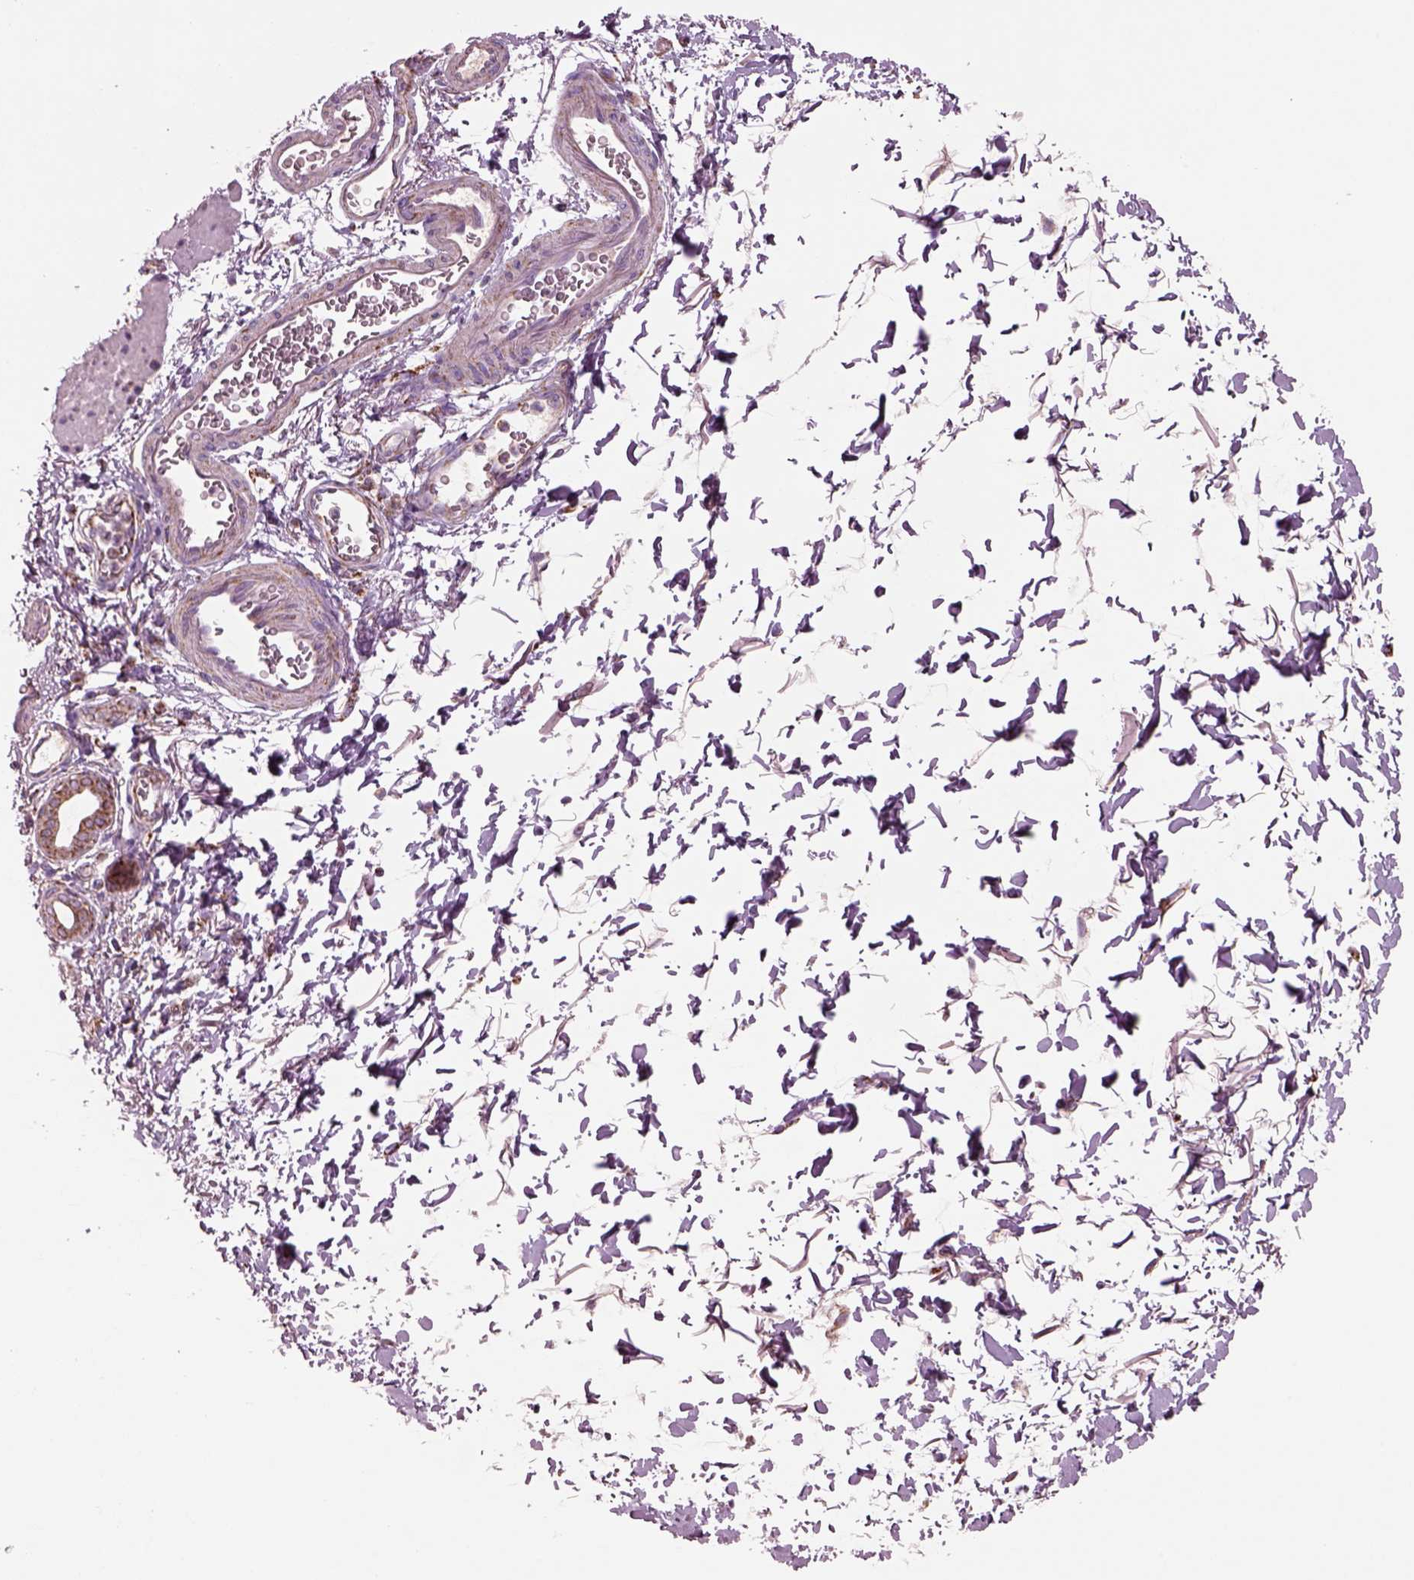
{"staining": {"intensity": "strong", "quantity": "<25%", "location": "cytoplasmic/membranous"}, "tissue": "esophagus", "cell_type": "Squamous epithelial cells", "image_type": "normal", "snomed": [{"axis": "morphology", "description": "Normal tissue, NOS"}, {"axis": "topography", "description": "Esophagus"}], "caption": "A medium amount of strong cytoplasmic/membranous staining is seen in about <25% of squamous epithelial cells in normal esophagus. The protein of interest is stained brown, and the nuclei are stained in blue (DAB IHC with brightfield microscopy, high magnification).", "gene": "SLC25A24", "patient": {"sex": "female", "age": 81}}